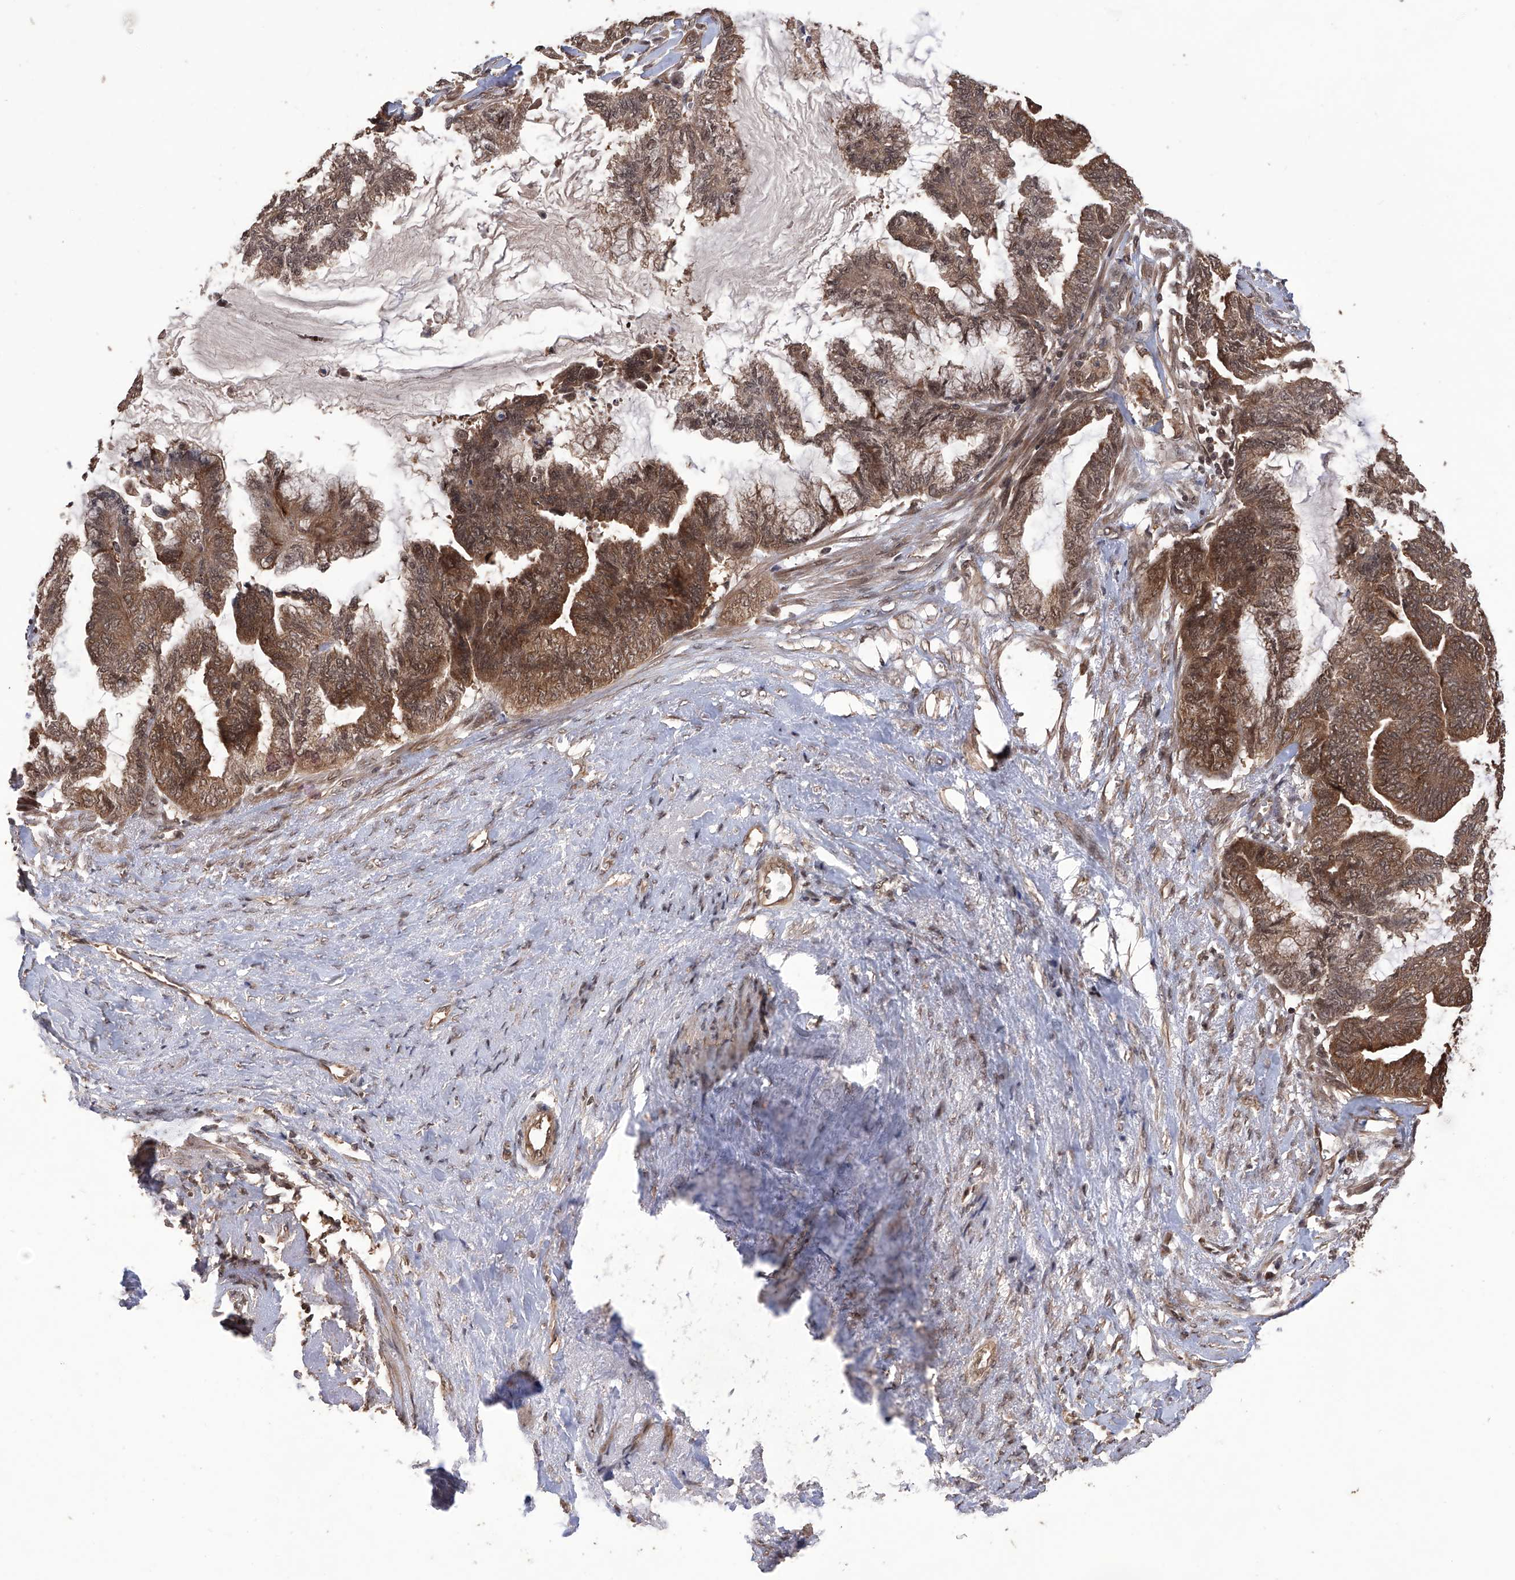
{"staining": {"intensity": "moderate", "quantity": ">75%", "location": "cytoplasmic/membranous,nuclear"}, "tissue": "endometrial cancer", "cell_type": "Tumor cells", "image_type": "cancer", "snomed": [{"axis": "morphology", "description": "Adenocarcinoma, NOS"}, {"axis": "topography", "description": "Endometrium"}], "caption": "A medium amount of moderate cytoplasmic/membranous and nuclear expression is present in approximately >75% of tumor cells in adenocarcinoma (endometrial) tissue.", "gene": "LYSMD4", "patient": {"sex": "female", "age": 86}}